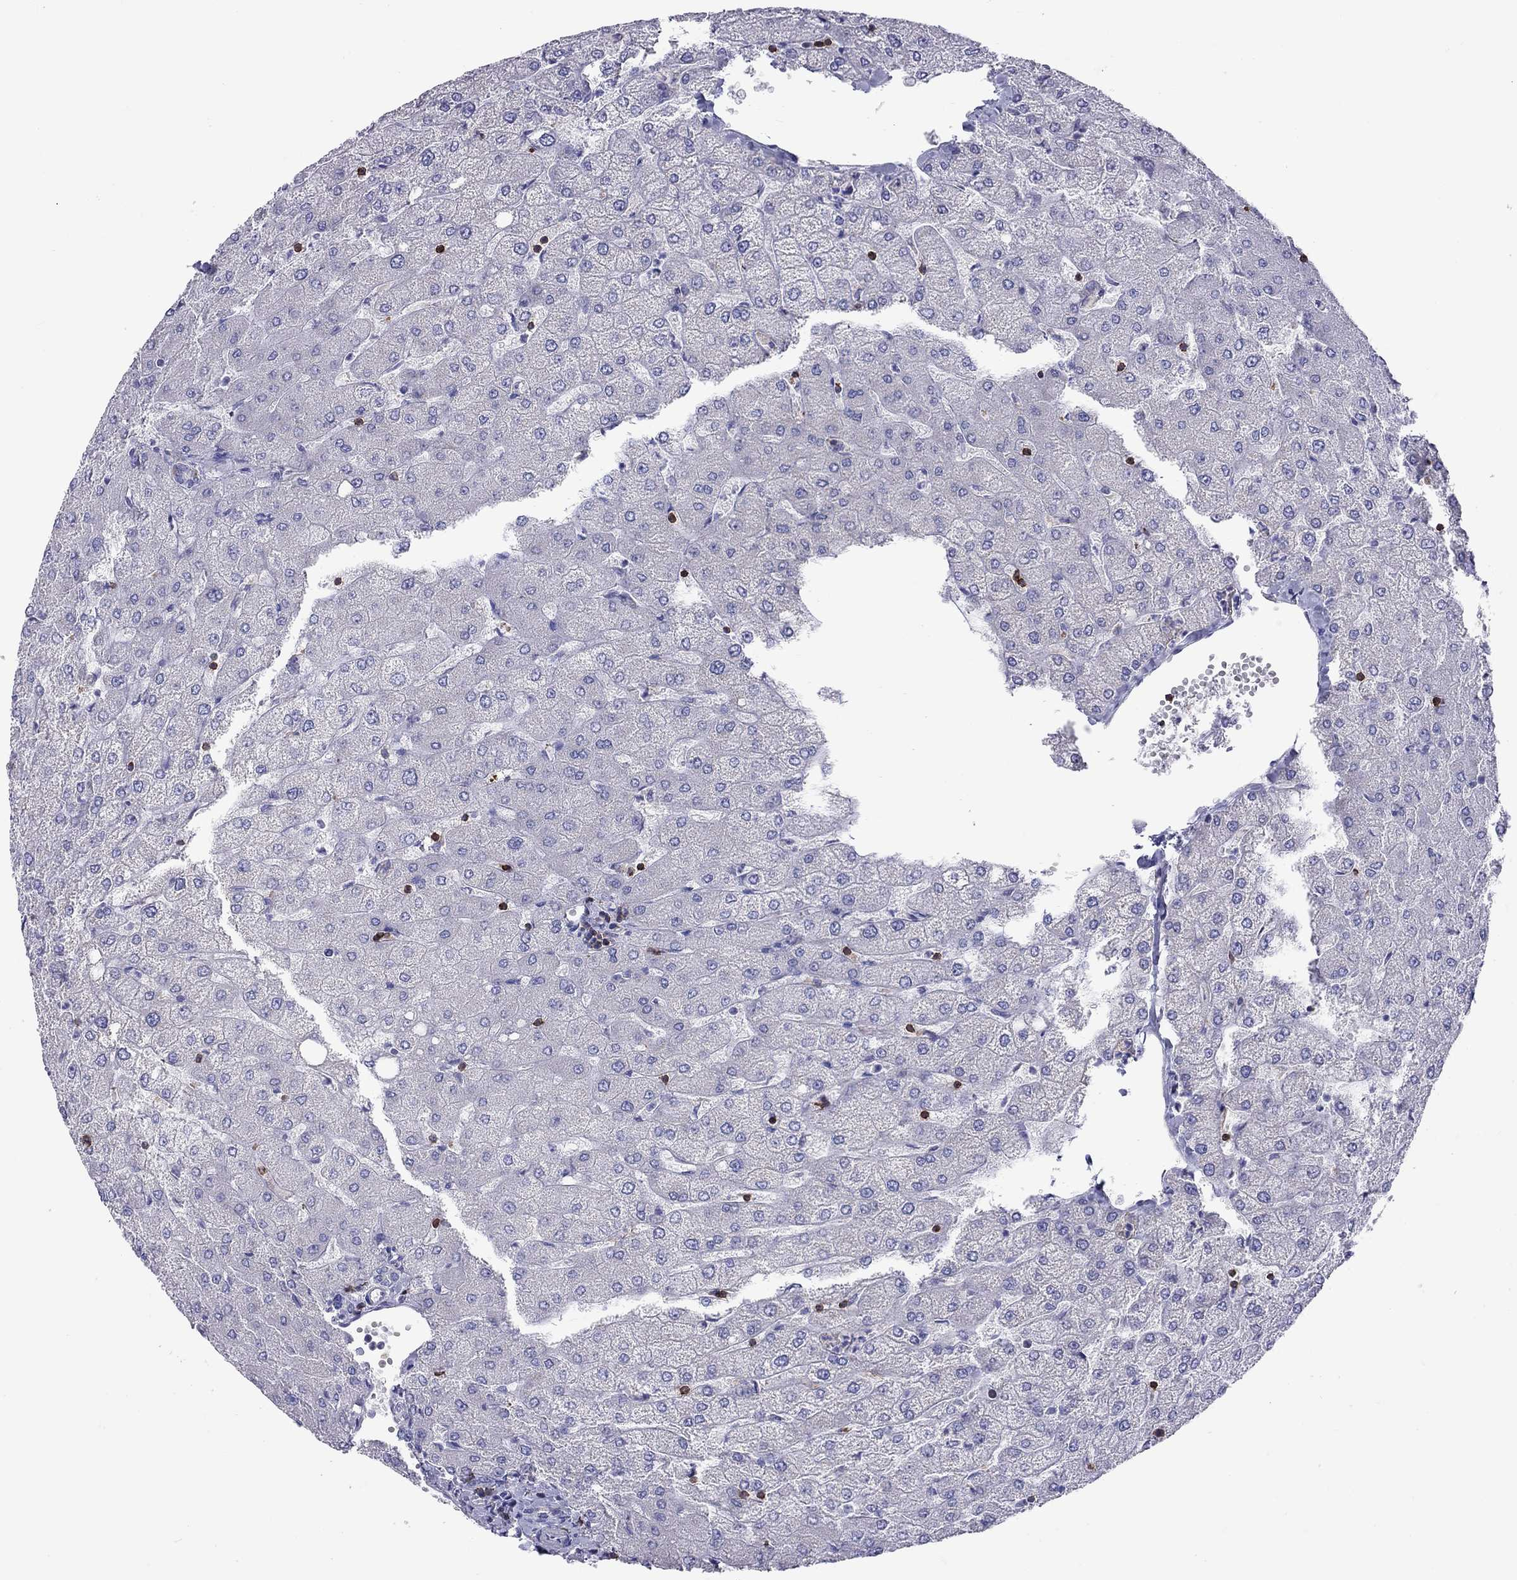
{"staining": {"intensity": "negative", "quantity": "none", "location": "none"}, "tissue": "liver", "cell_type": "Cholangiocytes", "image_type": "normal", "snomed": [{"axis": "morphology", "description": "Normal tissue, NOS"}, {"axis": "topography", "description": "Liver"}], "caption": "This histopathology image is of unremarkable liver stained with IHC to label a protein in brown with the nuclei are counter-stained blue. There is no positivity in cholangiocytes. (DAB immunohistochemistry with hematoxylin counter stain).", "gene": "ENSG00000288637", "patient": {"sex": "female", "age": 54}}